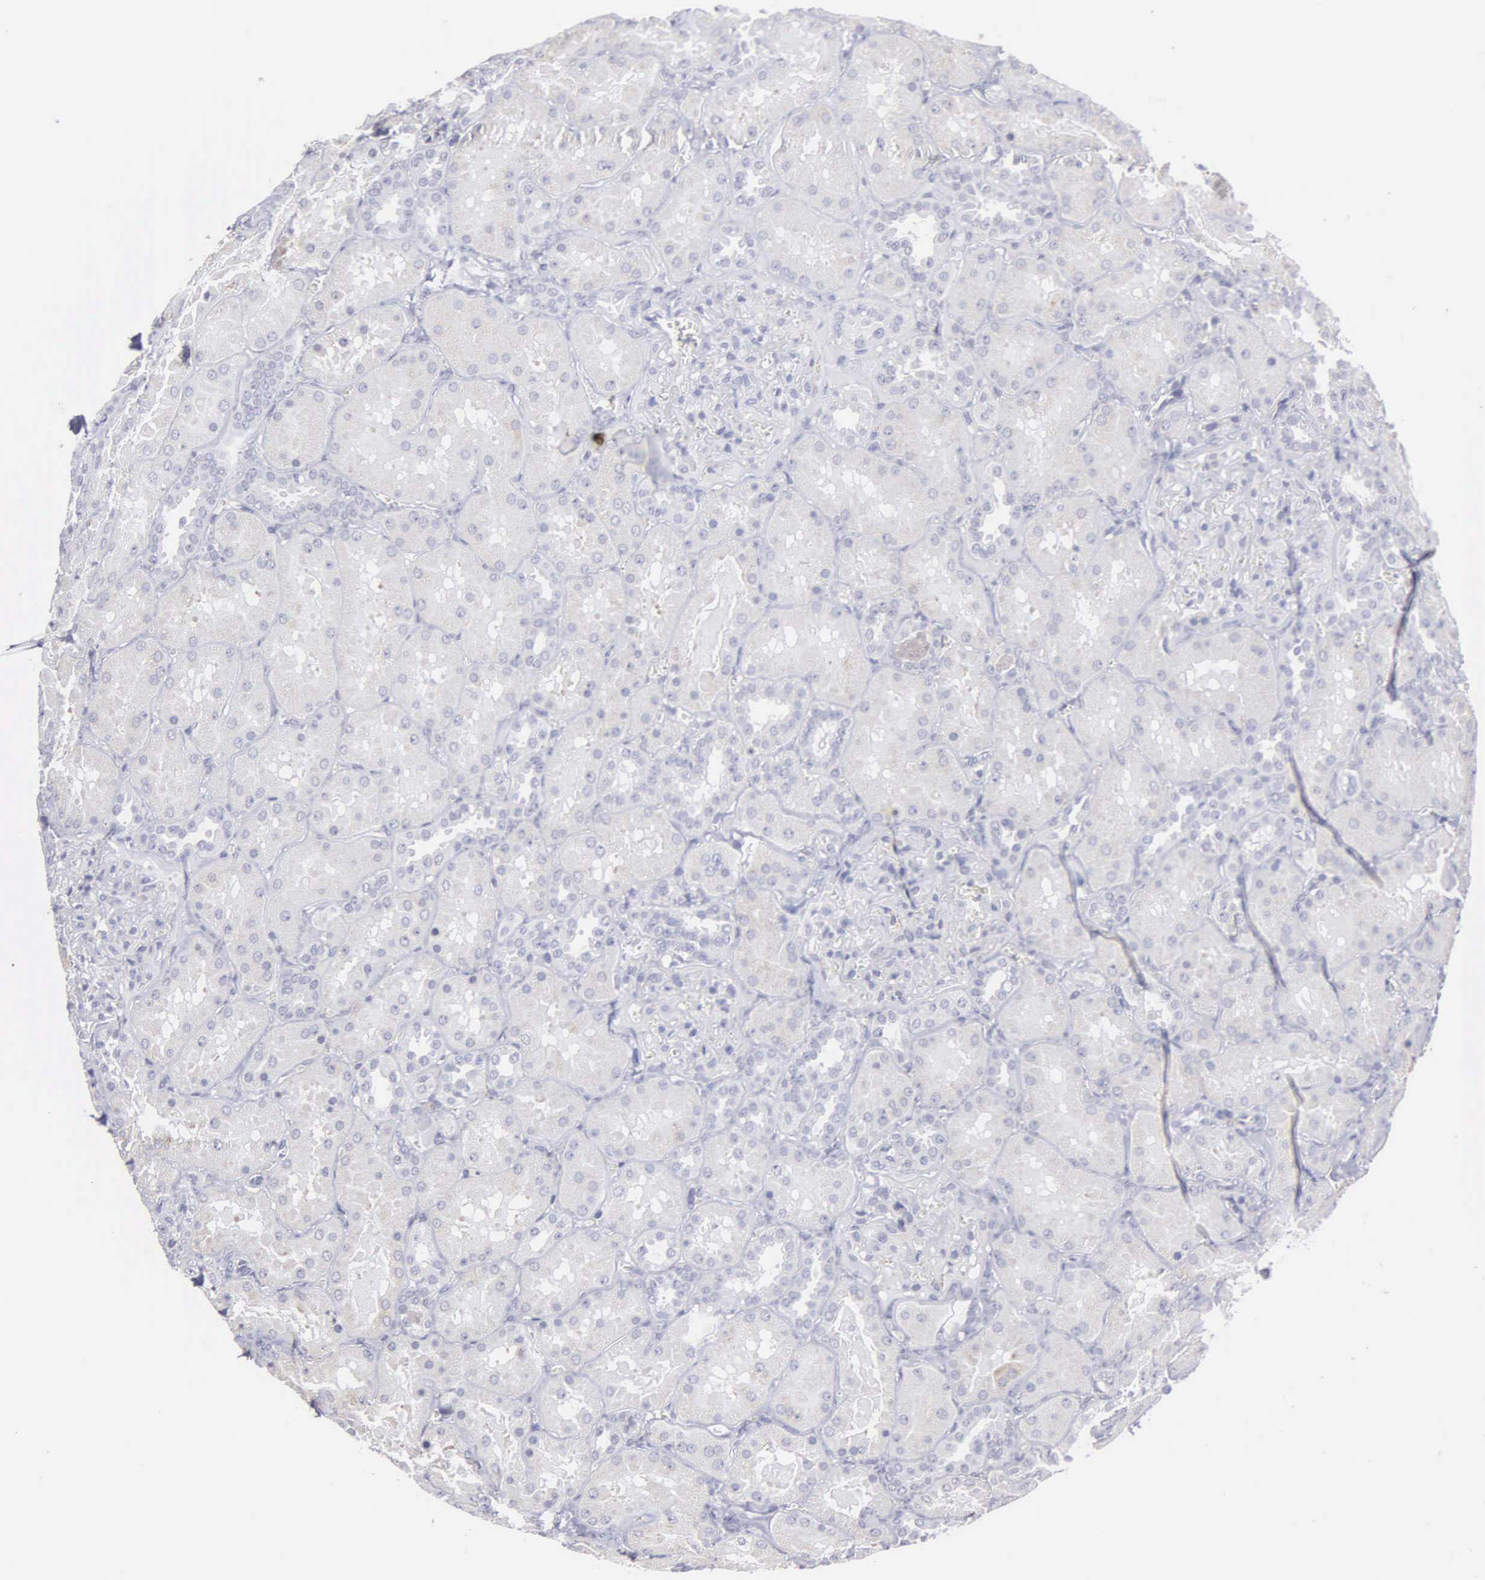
{"staining": {"intensity": "negative", "quantity": "none", "location": "none"}, "tissue": "kidney", "cell_type": "Cells in glomeruli", "image_type": "normal", "snomed": [{"axis": "morphology", "description": "Normal tissue, NOS"}, {"axis": "topography", "description": "Kidney"}], "caption": "This is an immunohistochemistry micrograph of normal kidney. There is no positivity in cells in glomeruli.", "gene": "LIN52", "patient": {"sex": "female", "age": 52}}